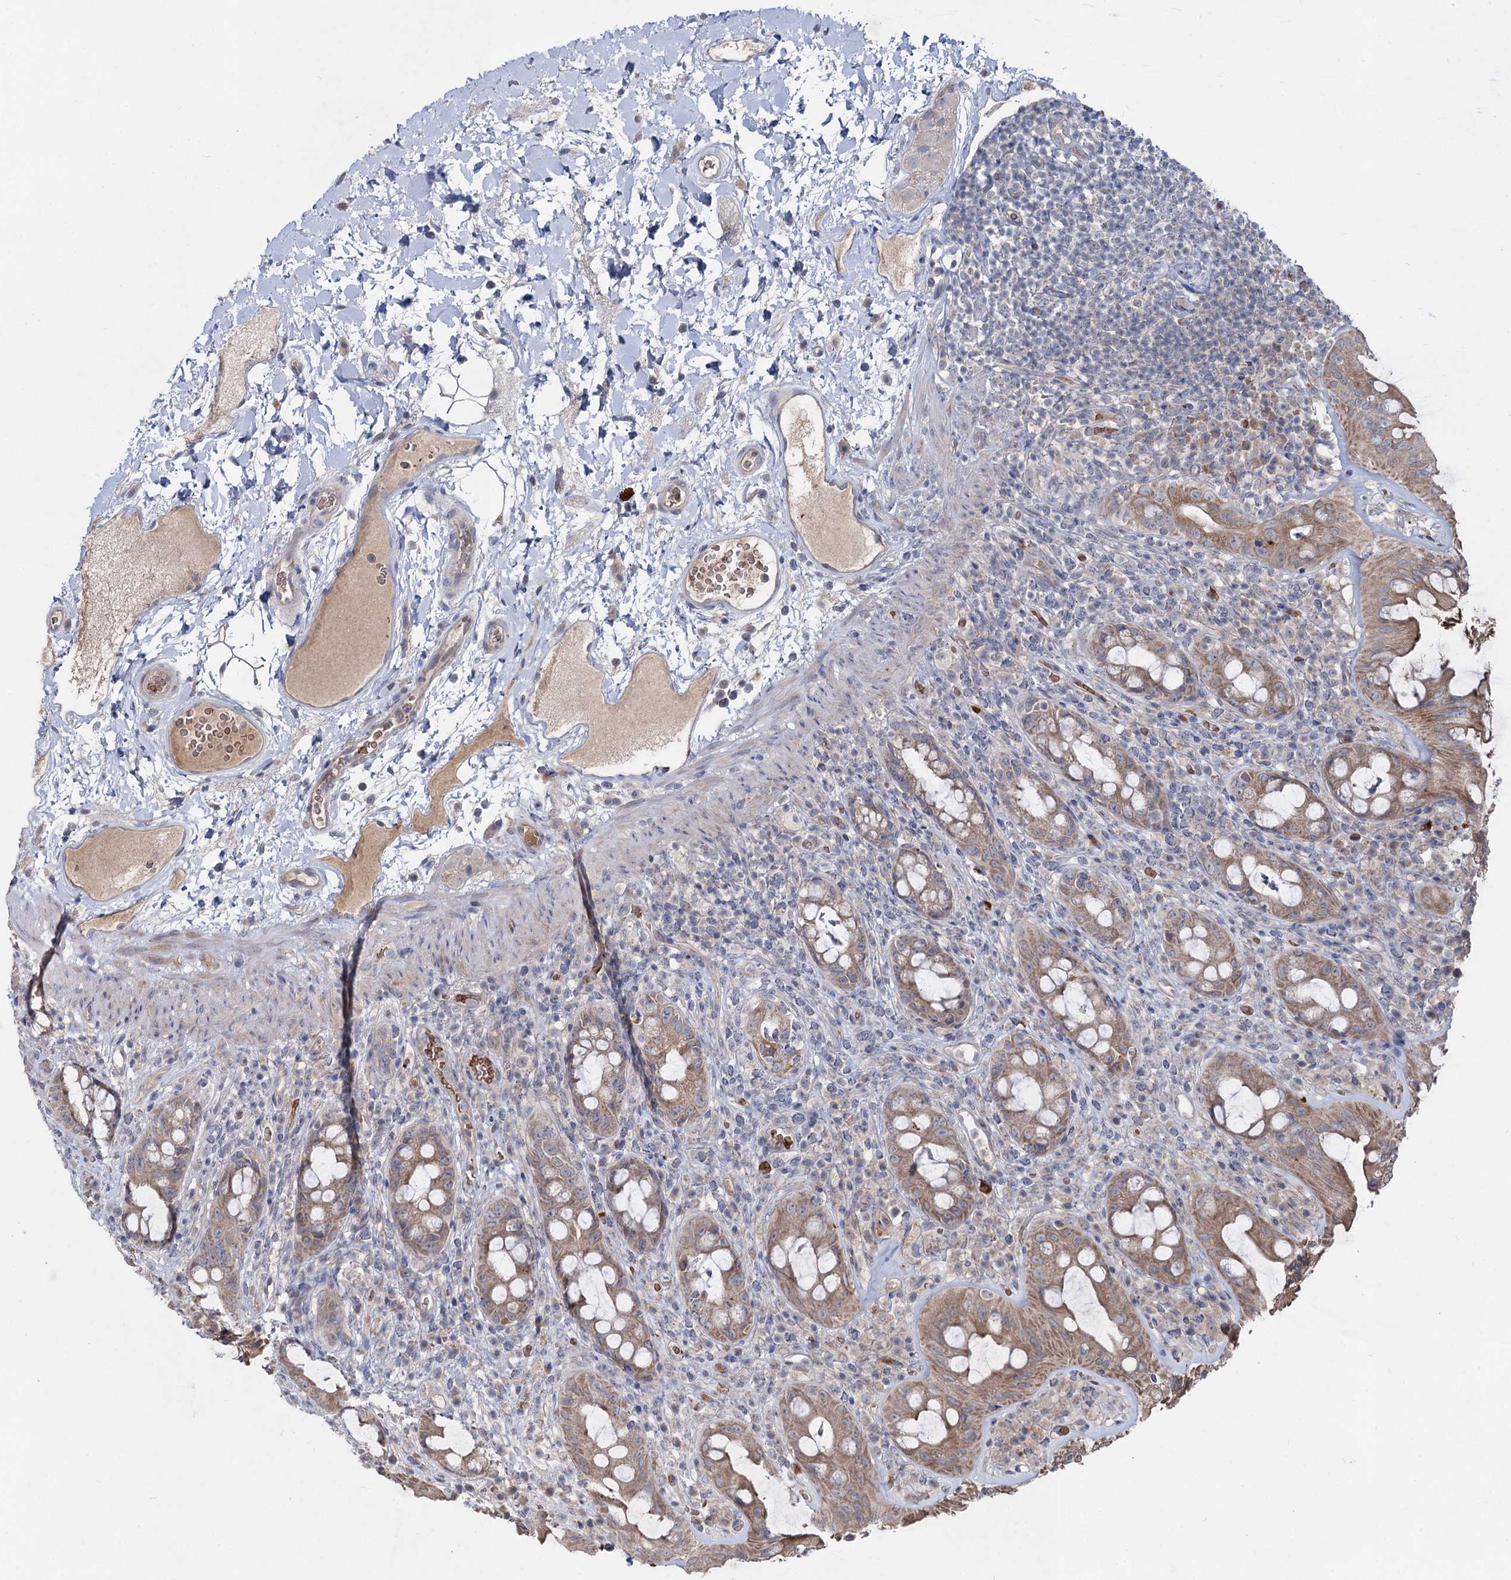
{"staining": {"intensity": "moderate", "quantity": ">75%", "location": "cytoplasmic/membranous"}, "tissue": "rectum", "cell_type": "Glandular cells", "image_type": "normal", "snomed": [{"axis": "morphology", "description": "Normal tissue, NOS"}, {"axis": "topography", "description": "Rectum"}], "caption": "This micrograph exhibits immunohistochemistry staining of normal rectum, with medium moderate cytoplasmic/membranous staining in about >75% of glandular cells.", "gene": "RNF6", "patient": {"sex": "female", "age": 57}}